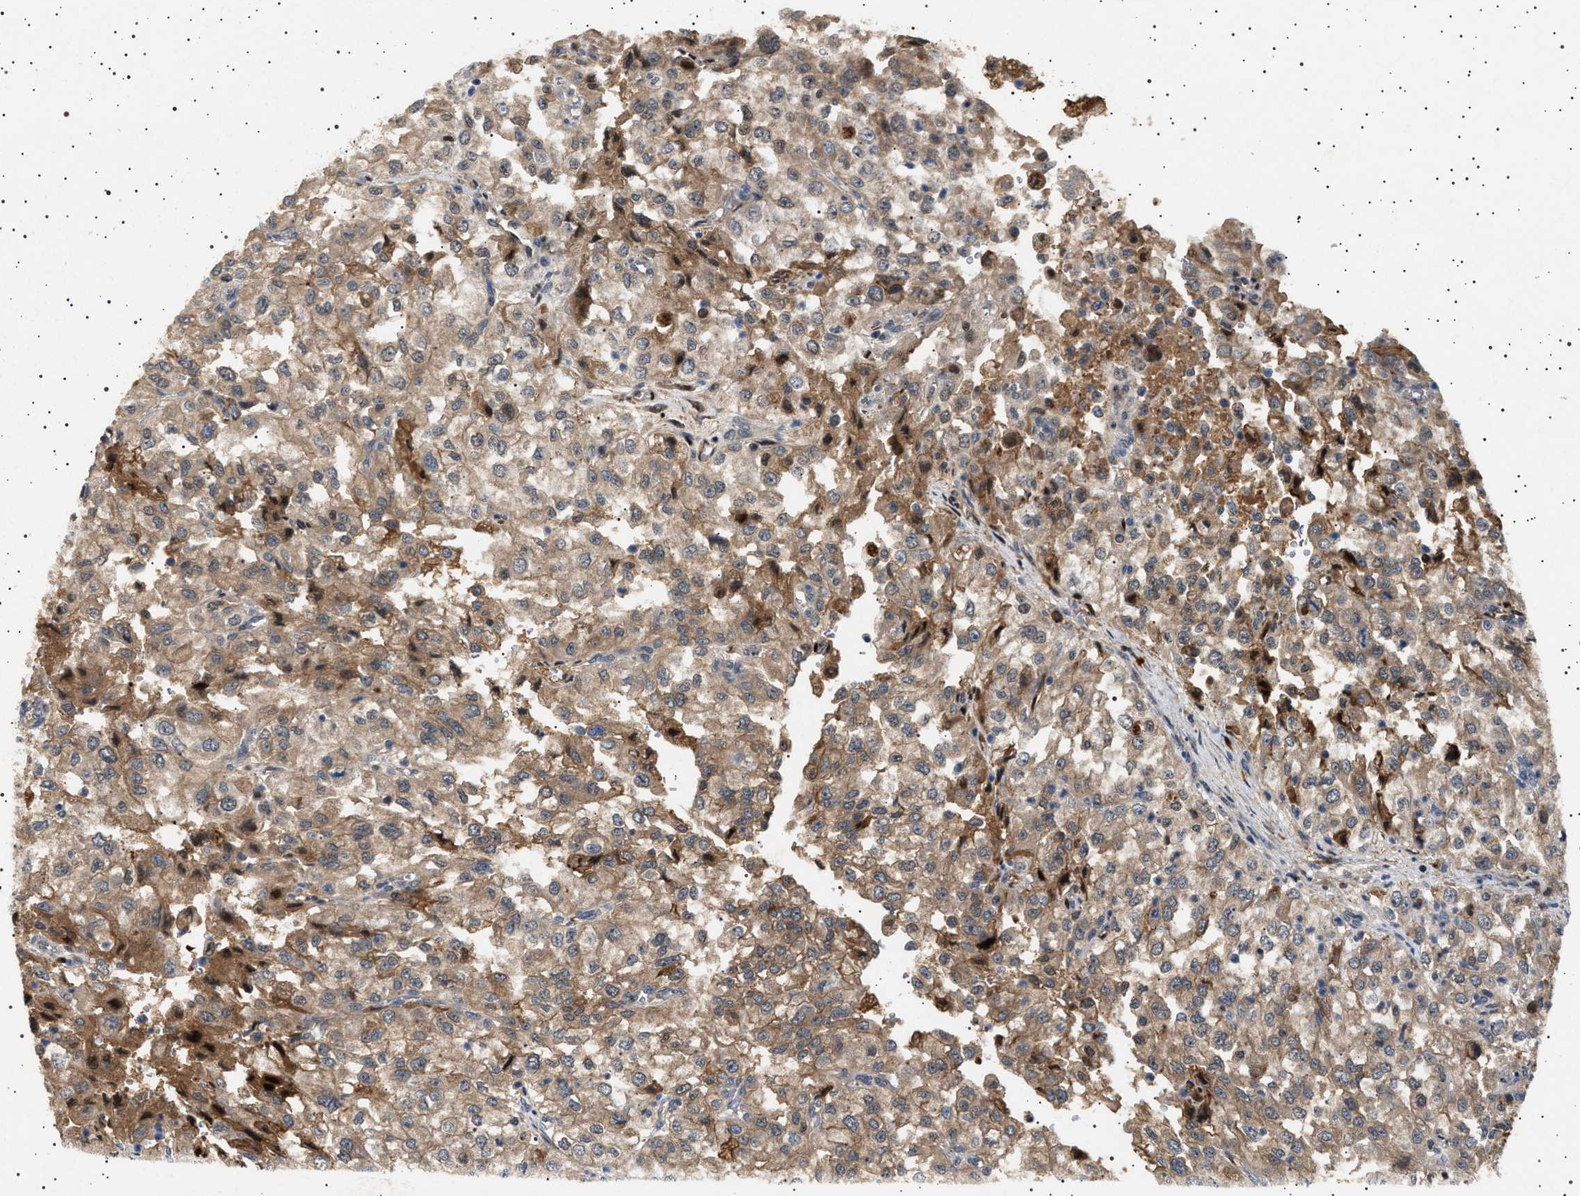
{"staining": {"intensity": "weak", "quantity": ">75%", "location": "cytoplasmic/membranous"}, "tissue": "renal cancer", "cell_type": "Tumor cells", "image_type": "cancer", "snomed": [{"axis": "morphology", "description": "Adenocarcinoma, NOS"}, {"axis": "topography", "description": "Kidney"}], "caption": "Human renal cancer (adenocarcinoma) stained for a protein (brown) exhibits weak cytoplasmic/membranous positive positivity in about >75% of tumor cells.", "gene": "FICD", "patient": {"sex": "female", "age": 54}}